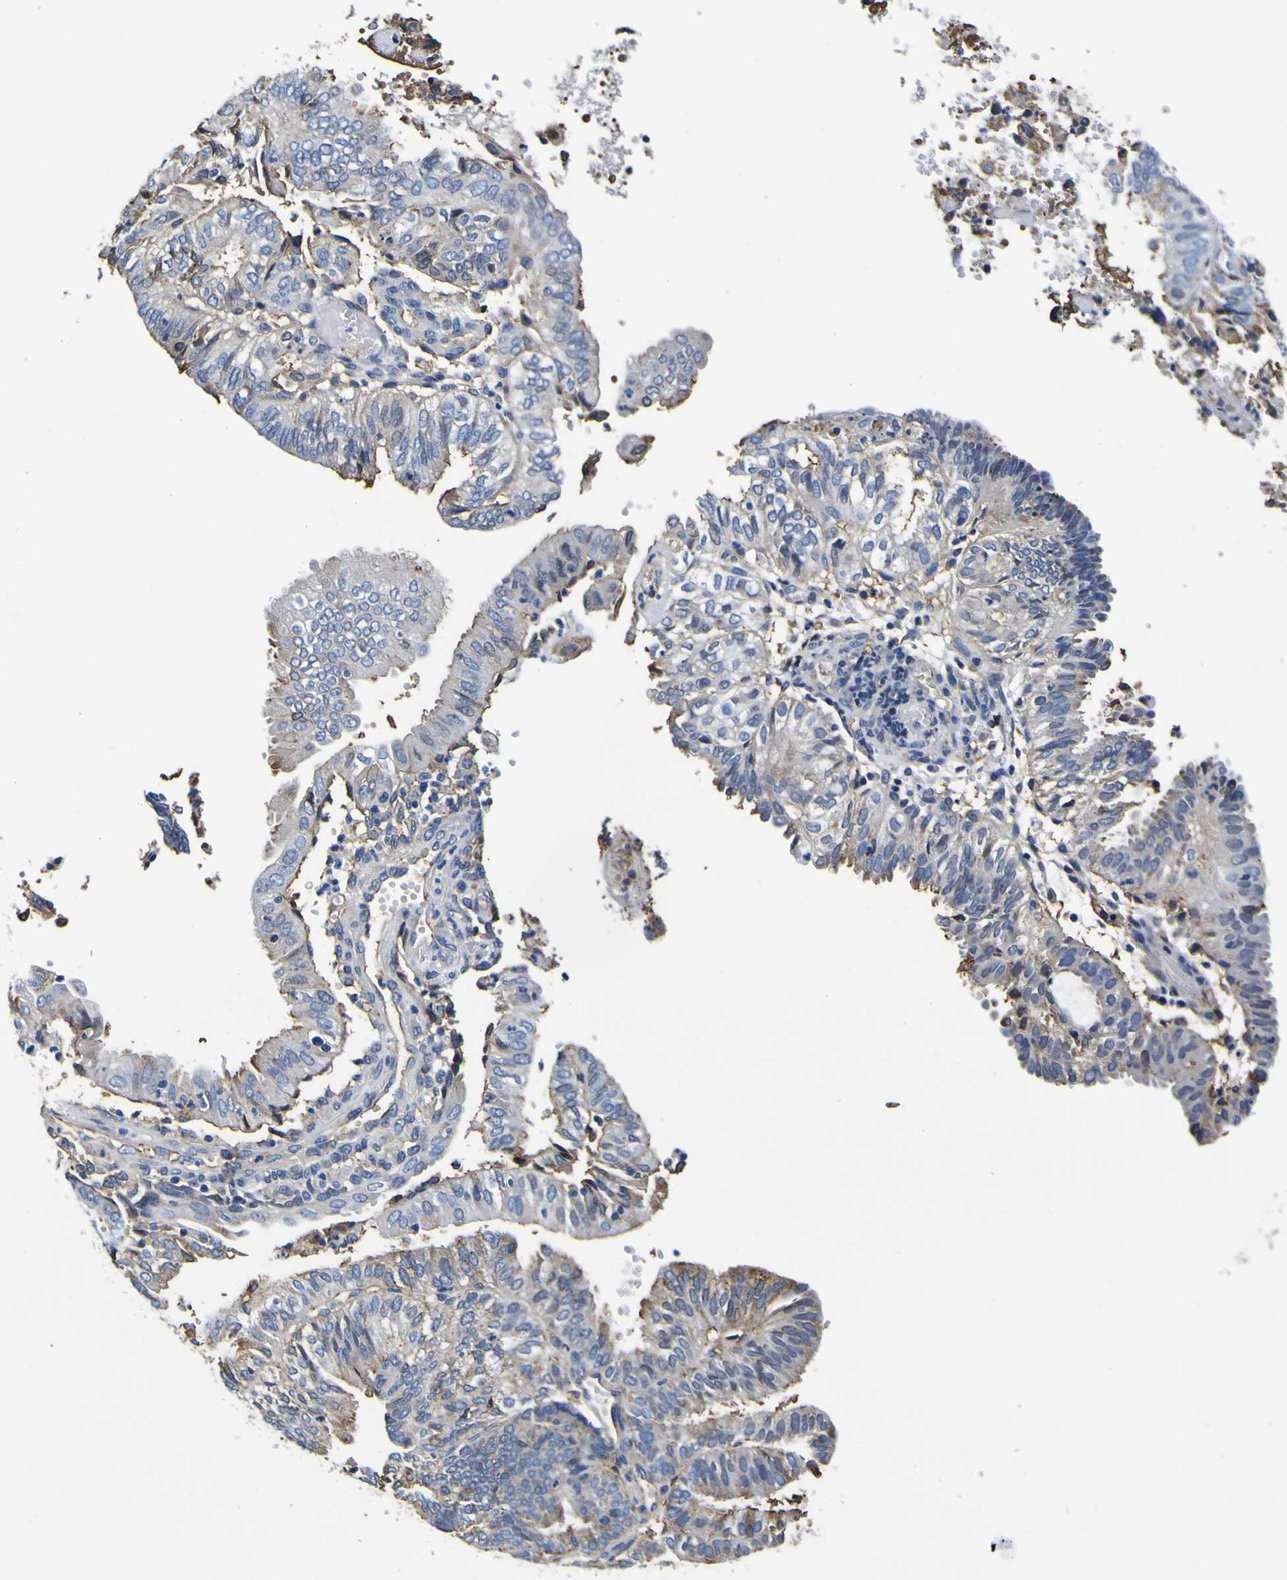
{"staining": {"intensity": "moderate", "quantity": "25%-75%", "location": "cytoplasmic/membranous"}, "tissue": "endometrial cancer", "cell_type": "Tumor cells", "image_type": "cancer", "snomed": [{"axis": "morphology", "description": "Adenocarcinoma, NOS"}, {"axis": "topography", "description": "Uterus"}], "caption": "There is medium levels of moderate cytoplasmic/membranous expression in tumor cells of endometrial cancer (adenocarcinoma), as demonstrated by immunohistochemical staining (brown color).", "gene": "PXDN", "patient": {"sex": "female", "age": 60}}